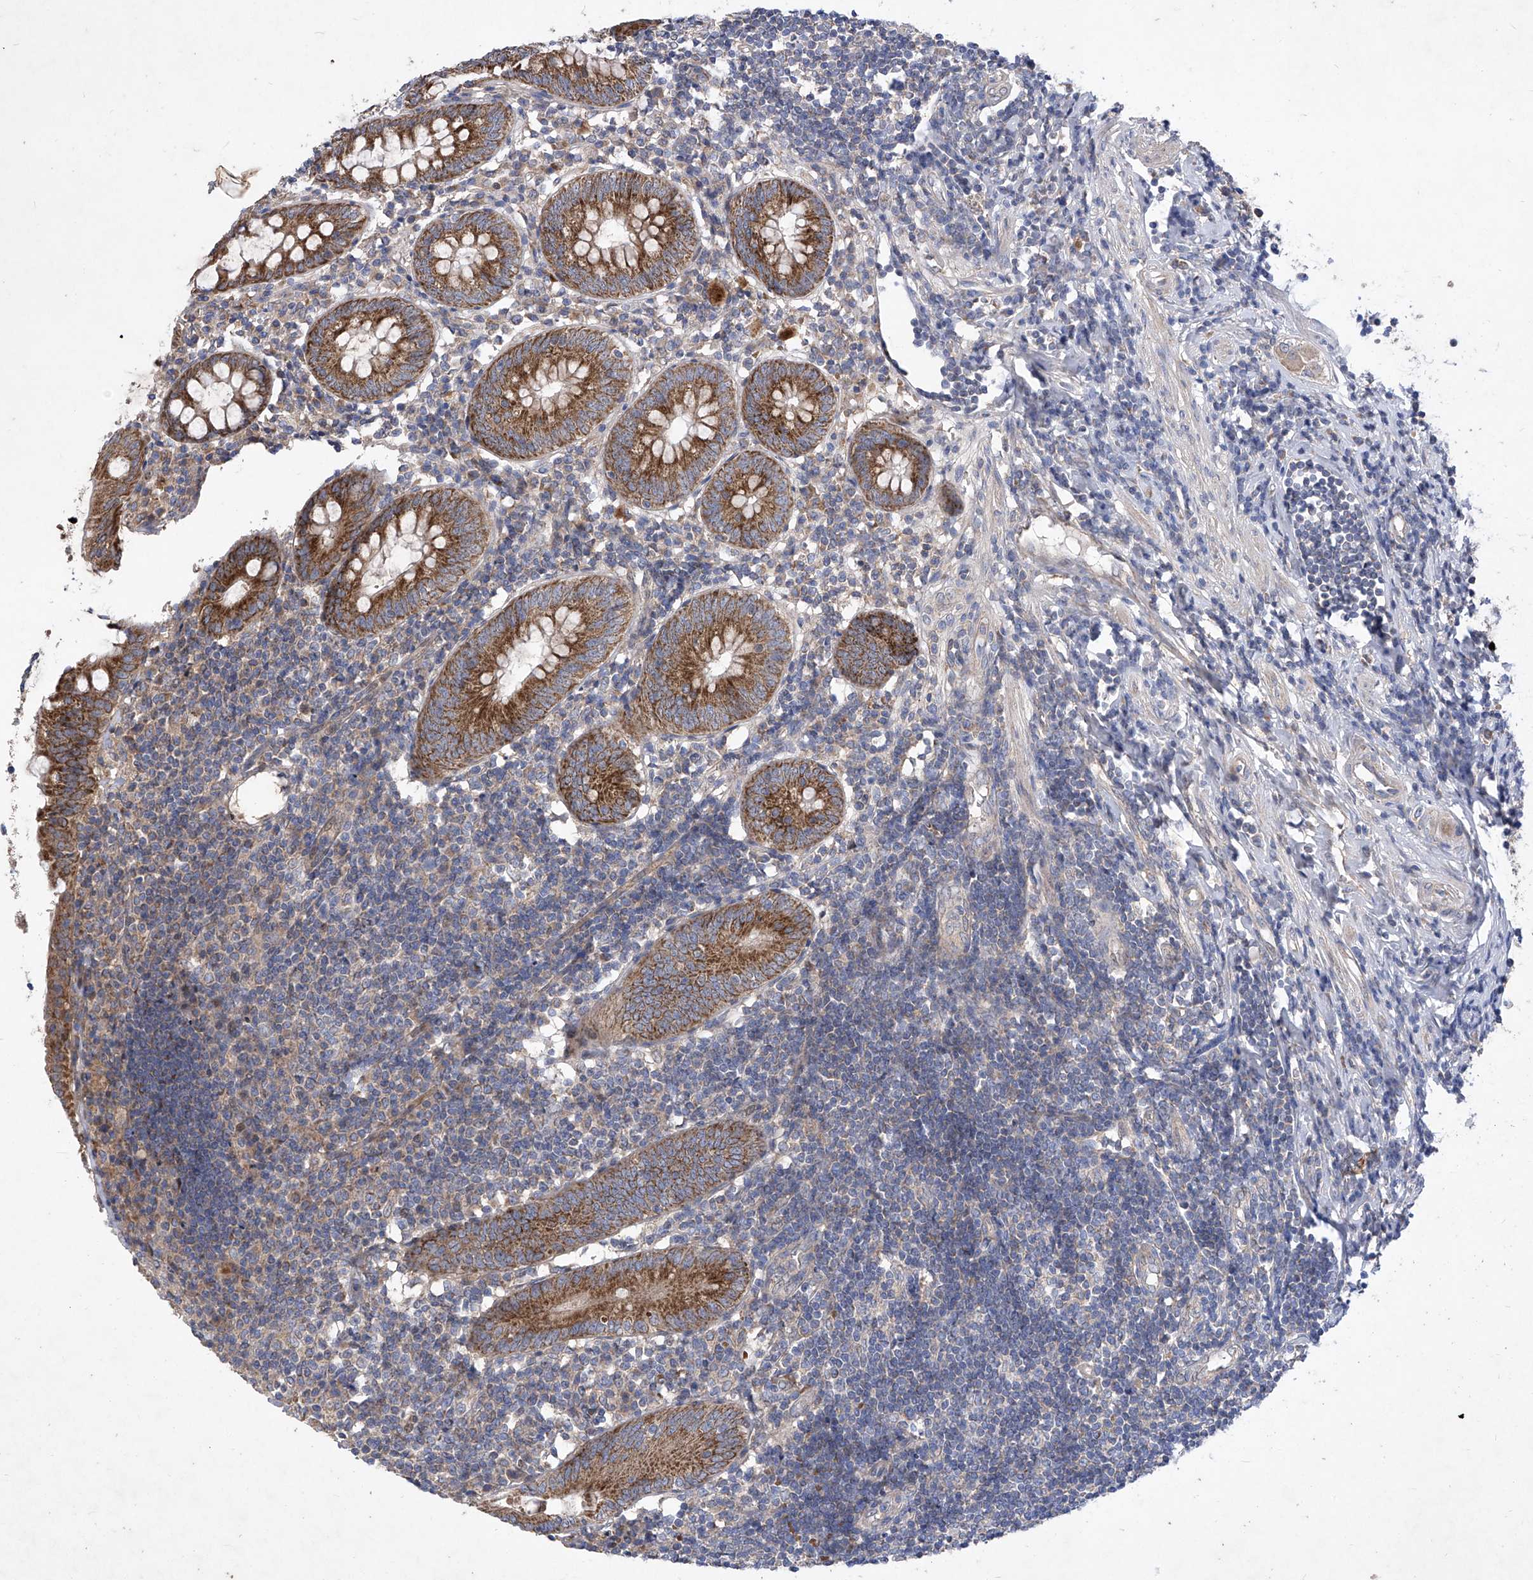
{"staining": {"intensity": "strong", "quantity": ">75%", "location": "cytoplasmic/membranous"}, "tissue": "appendix", "cell_type": "Glandular cells", "image_type": "normal", "snomed": [{"axis": "morphology", "description": "Normal tissue, NOS"}, {"axis": "topography", "description": "Appendix"}], "caption": "A micrograph showing strong cytoplasmic/membranous staining in about >75% of glandular cells in normal appendix, as visualized by brown immunohistochemical staining.", "gene": "COQ3", "patient": {"sex": "female", "age": 54}}